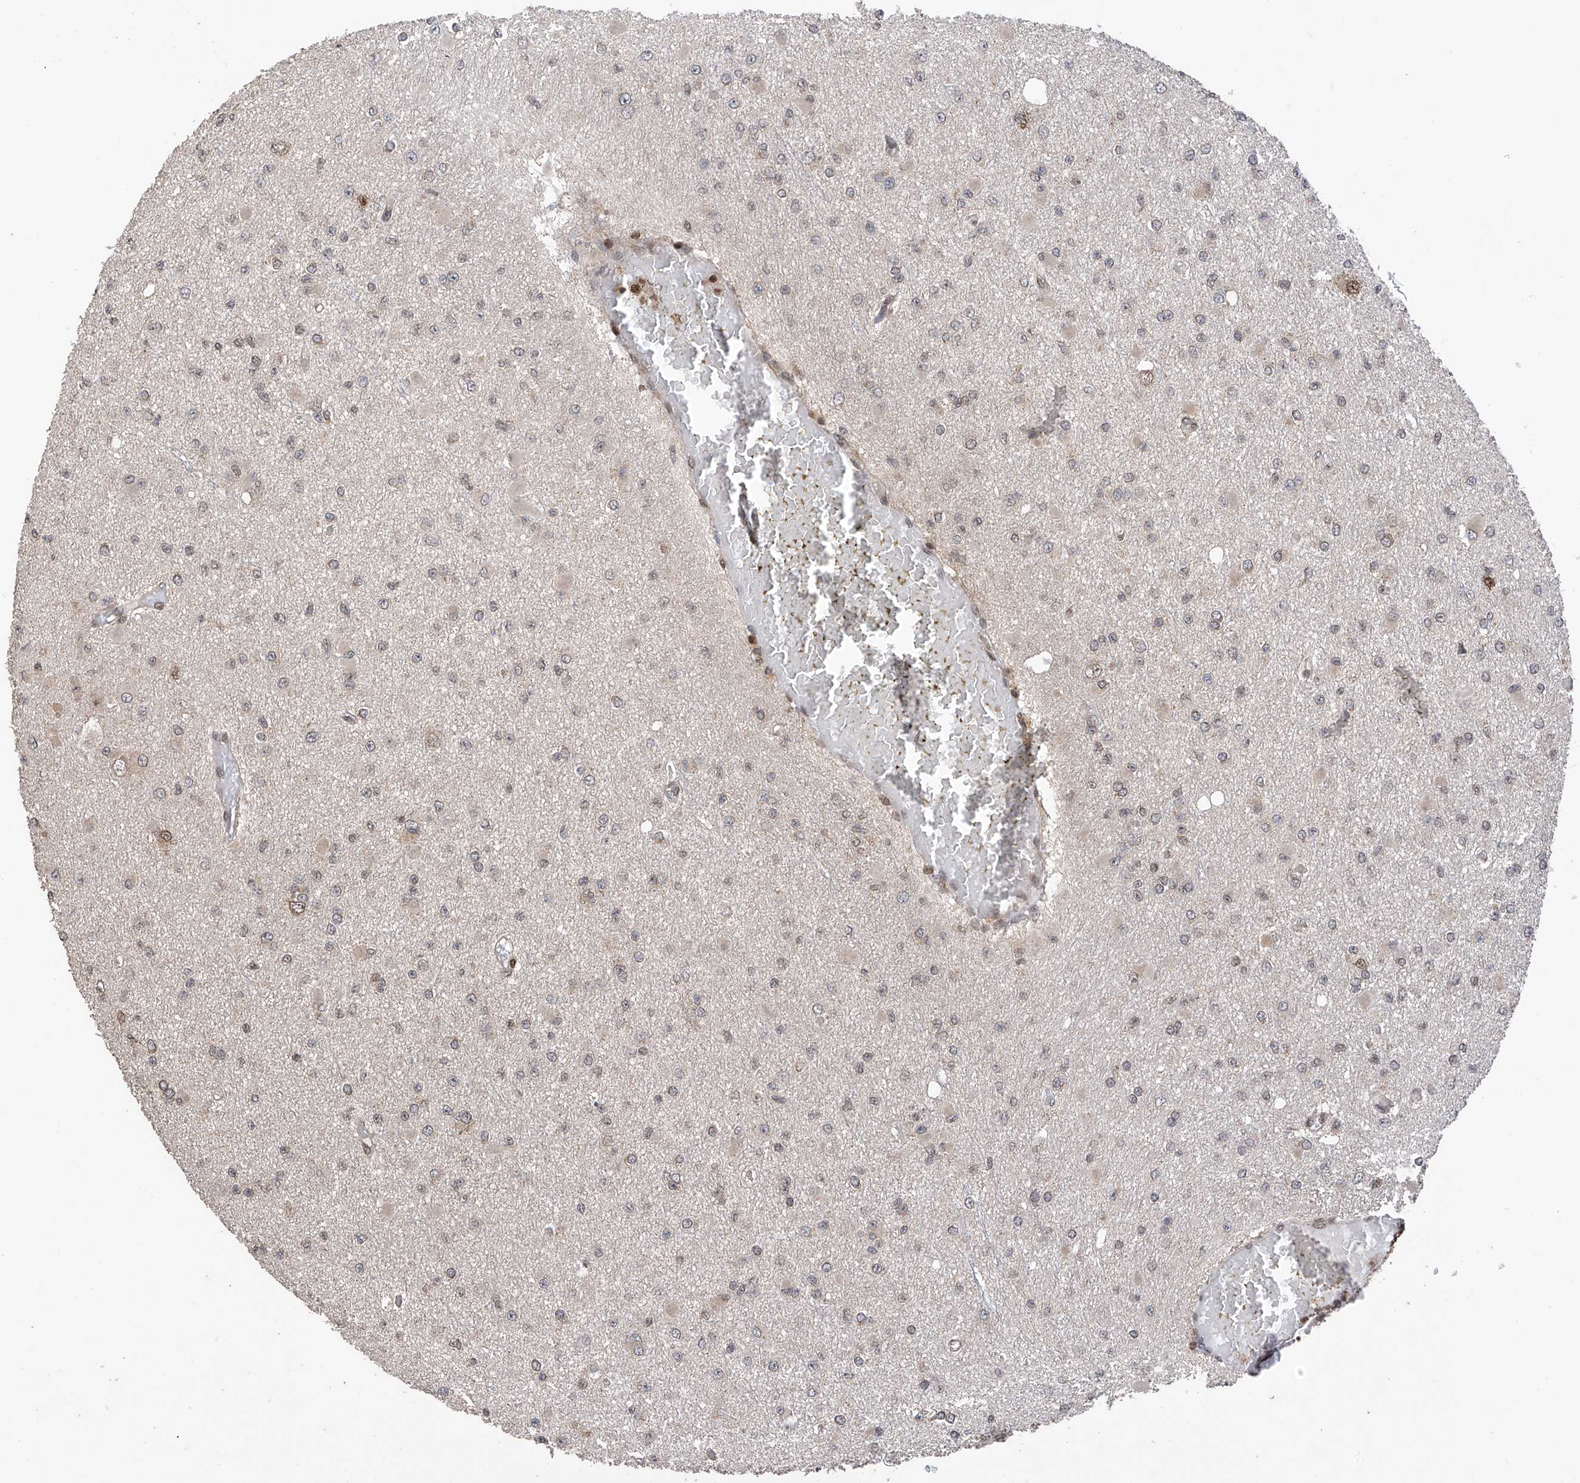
{"staining": {"intensity": "weak", "quantity": "<25%", "location": "nuclear"}, "tissue": "glioma", "cell_type": "Tumor cells", "image_type": "cancer", "snomed": [{"axis": "morphology", "description": "Glioma, malignant, Low grade"}, {"axis": "topography", "description": "Brain"}], "caption": "Glioma stained for a protein using IHC reveals no expression tumor cells.", "gene": "DNAJC9", "patient": {"sex": "female", "age": 22}}